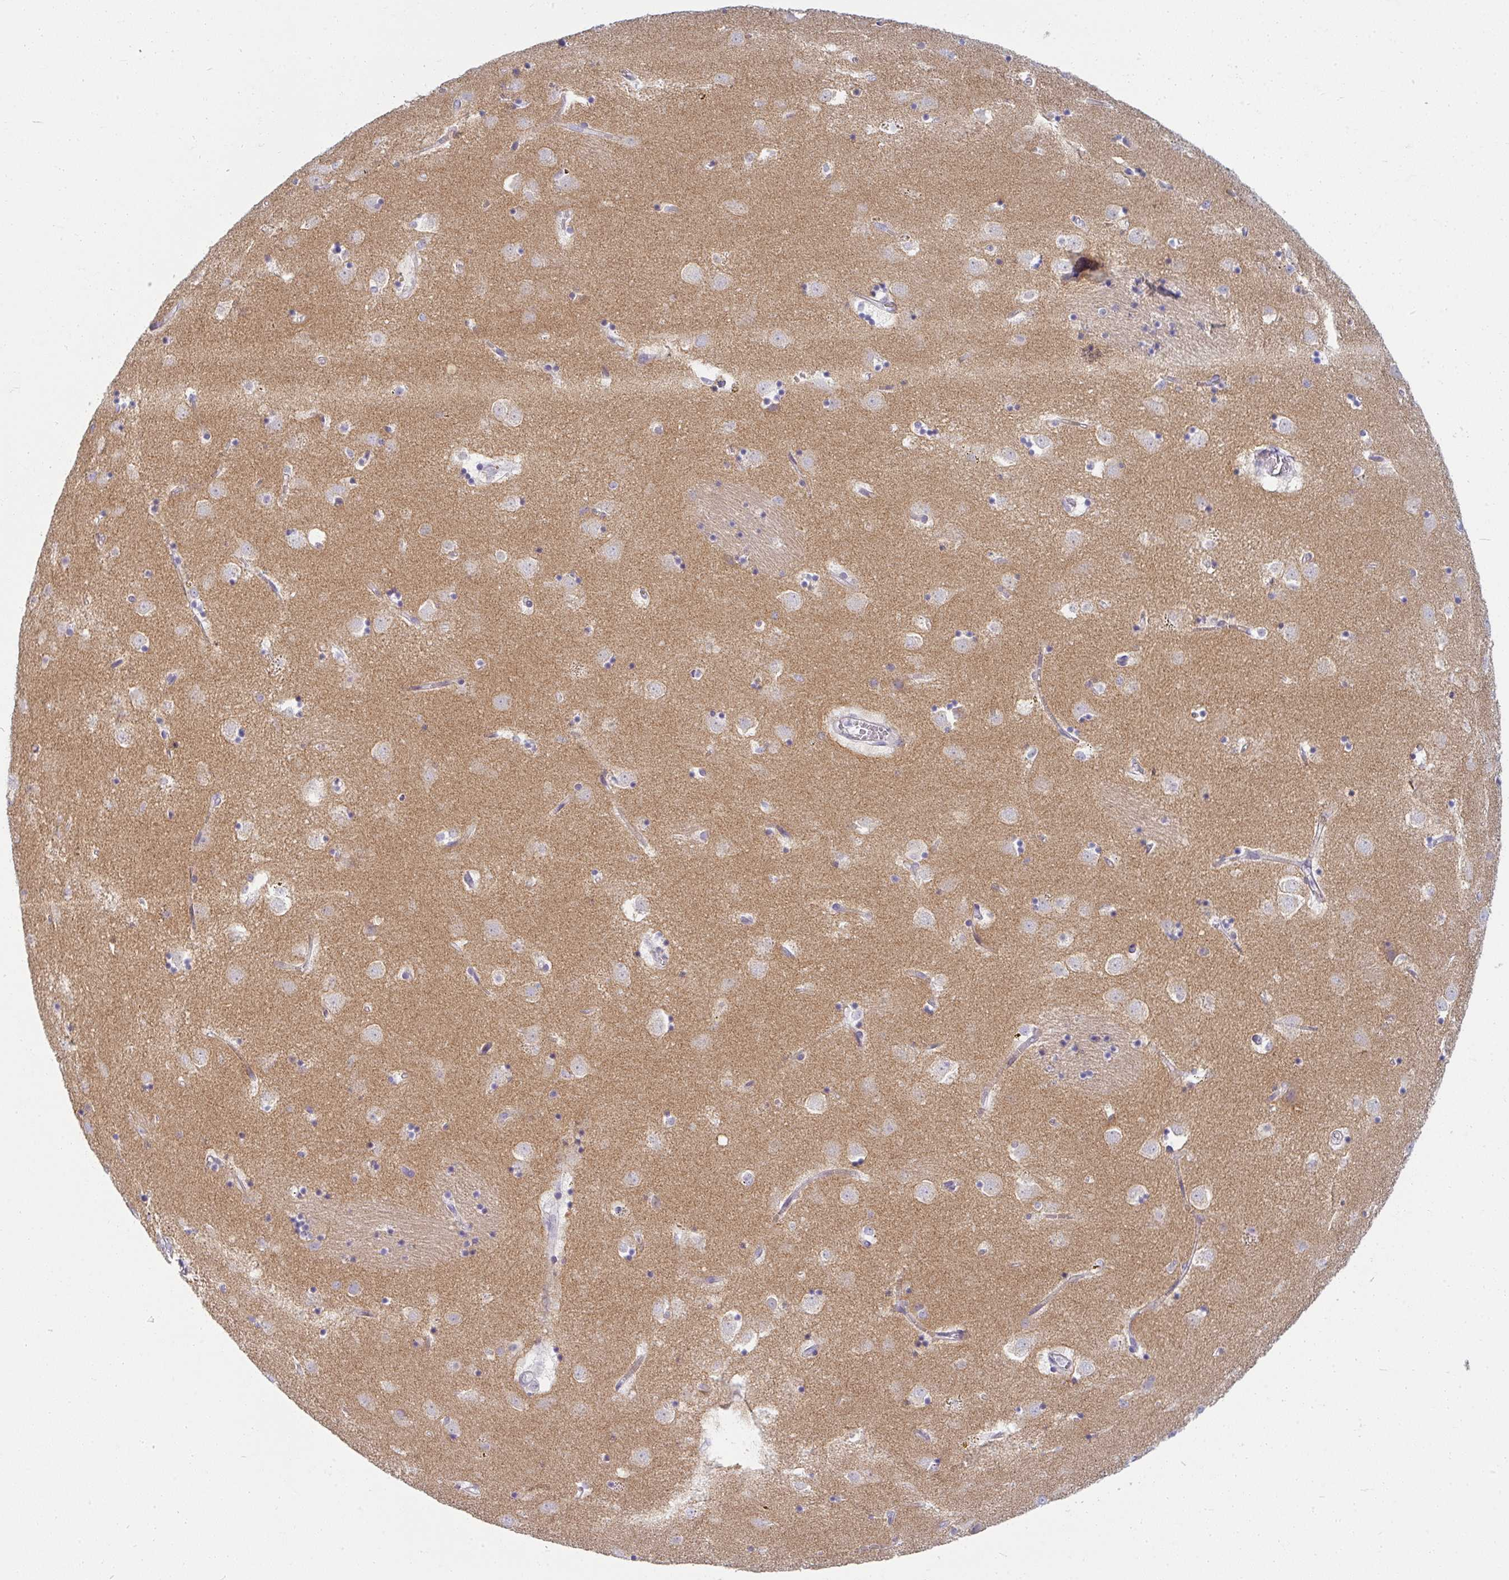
{"staining": {"intensity": "negative", "quantity": "none", "location": "none"}, "tissue": "caudate", "cell_type": "Glial cells", "image_type": "normal", "snomed": [{"axis": "morphology", "description": "Normal tissue, NOS"}, {"axis": "topography", "description": "Lateral ventricle wall"}], "caption": "This is an immunohistochemistry histopathology image of unremarkable human caudate. There is no expression in glial cells.", "gene": "PPFIA4", "patient": {"sex": "male", "age": 58}}